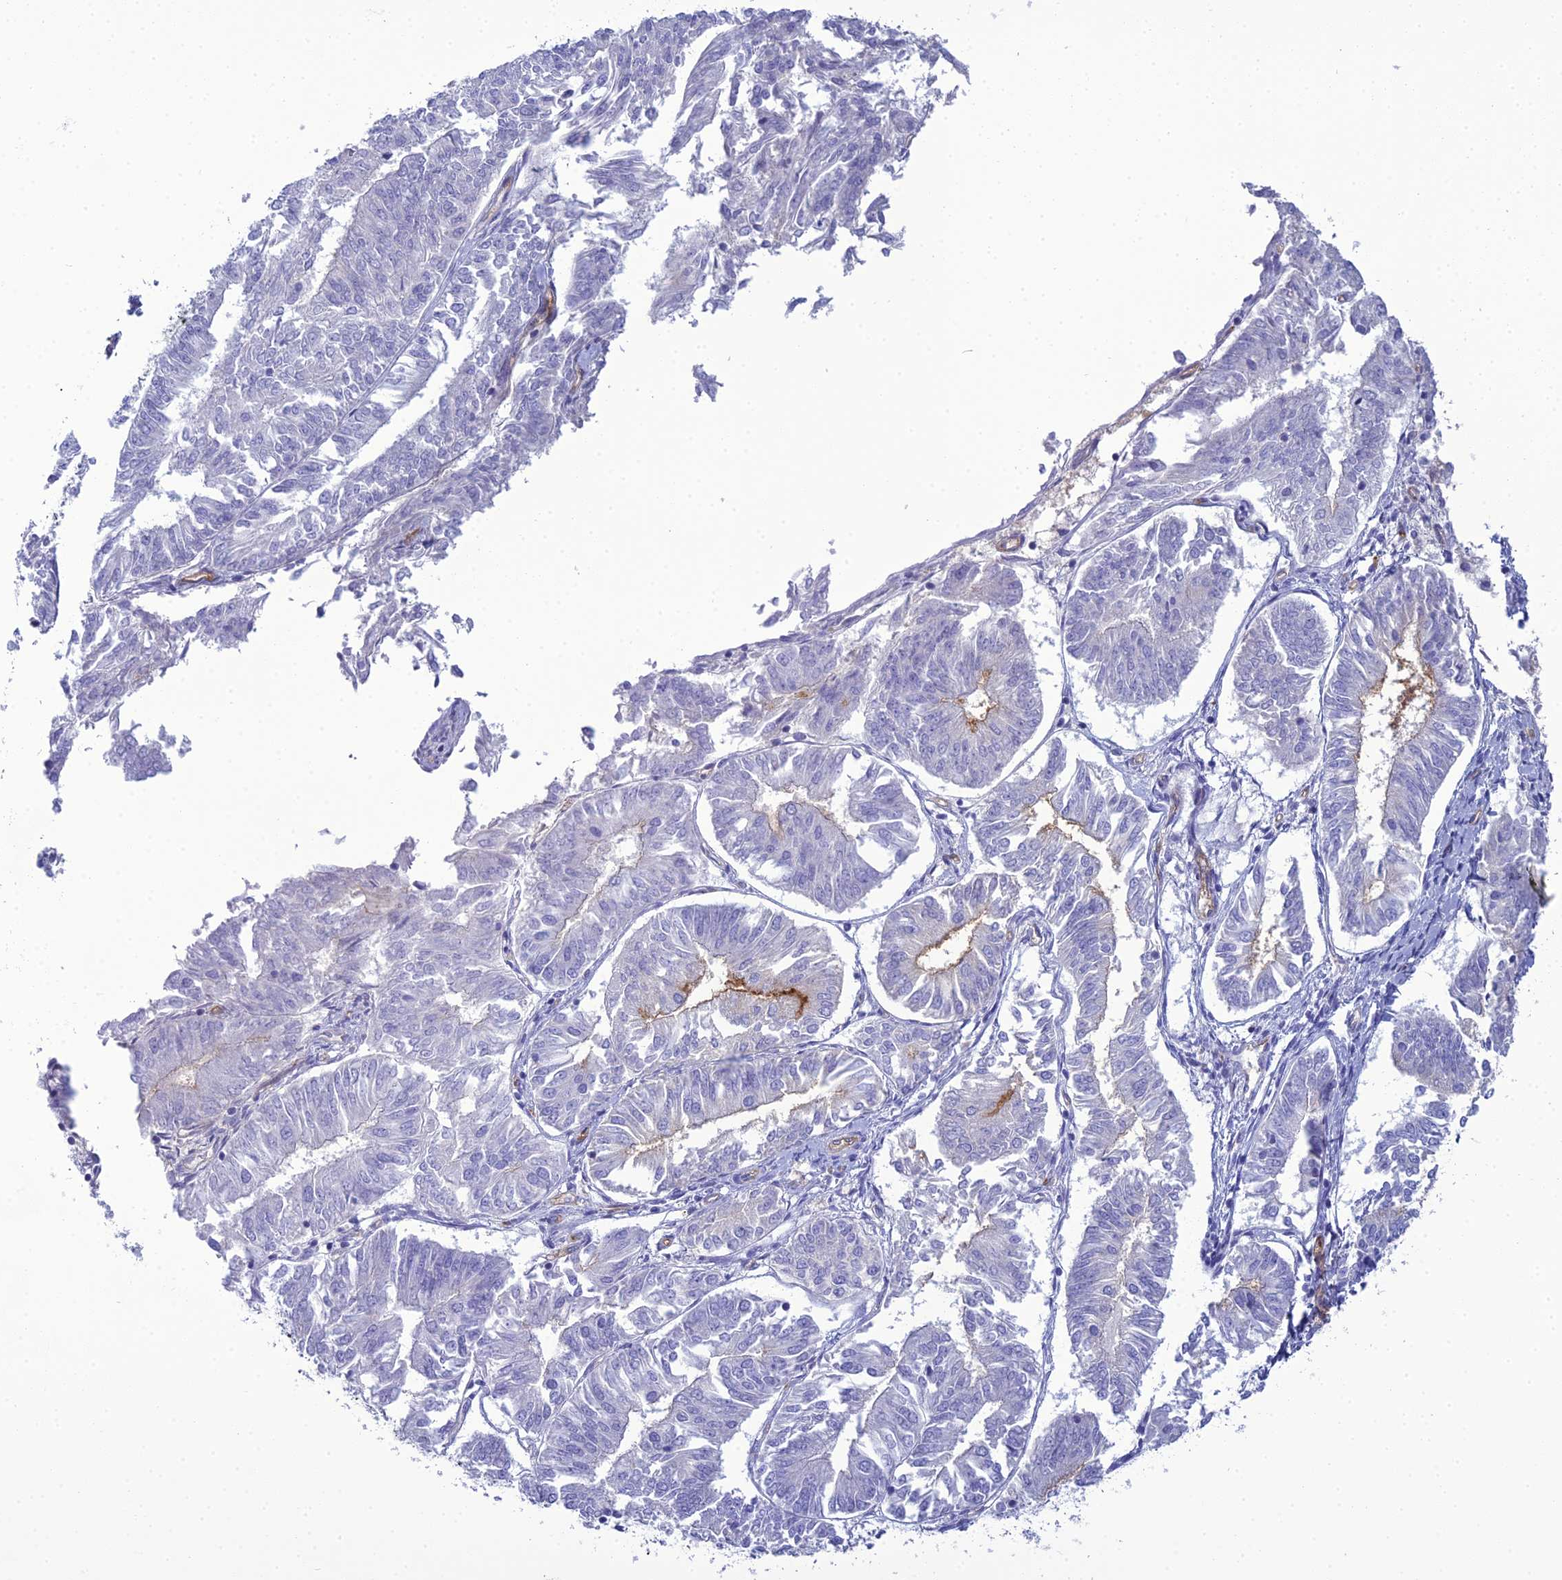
{"staining": {"intensity": "weak", "quantity": "<25%", "location": "cytoplasmic/membranous"}, "tissue": "endometrial cancer", "cell_type": "Tumor cells", "image_type": "cancer", "snomed": [{"axis": "morphology", "description": "Adenocarcinoma, NOS"}, {"axis": "topography", "description": "Endometrium"}], "caption": "Histopathology image shows no protein expression in tumor cells of endometrial adenocarcinoma tissue.", "gene": "ACE", "patient": {"sex": "female", "age": 58}}